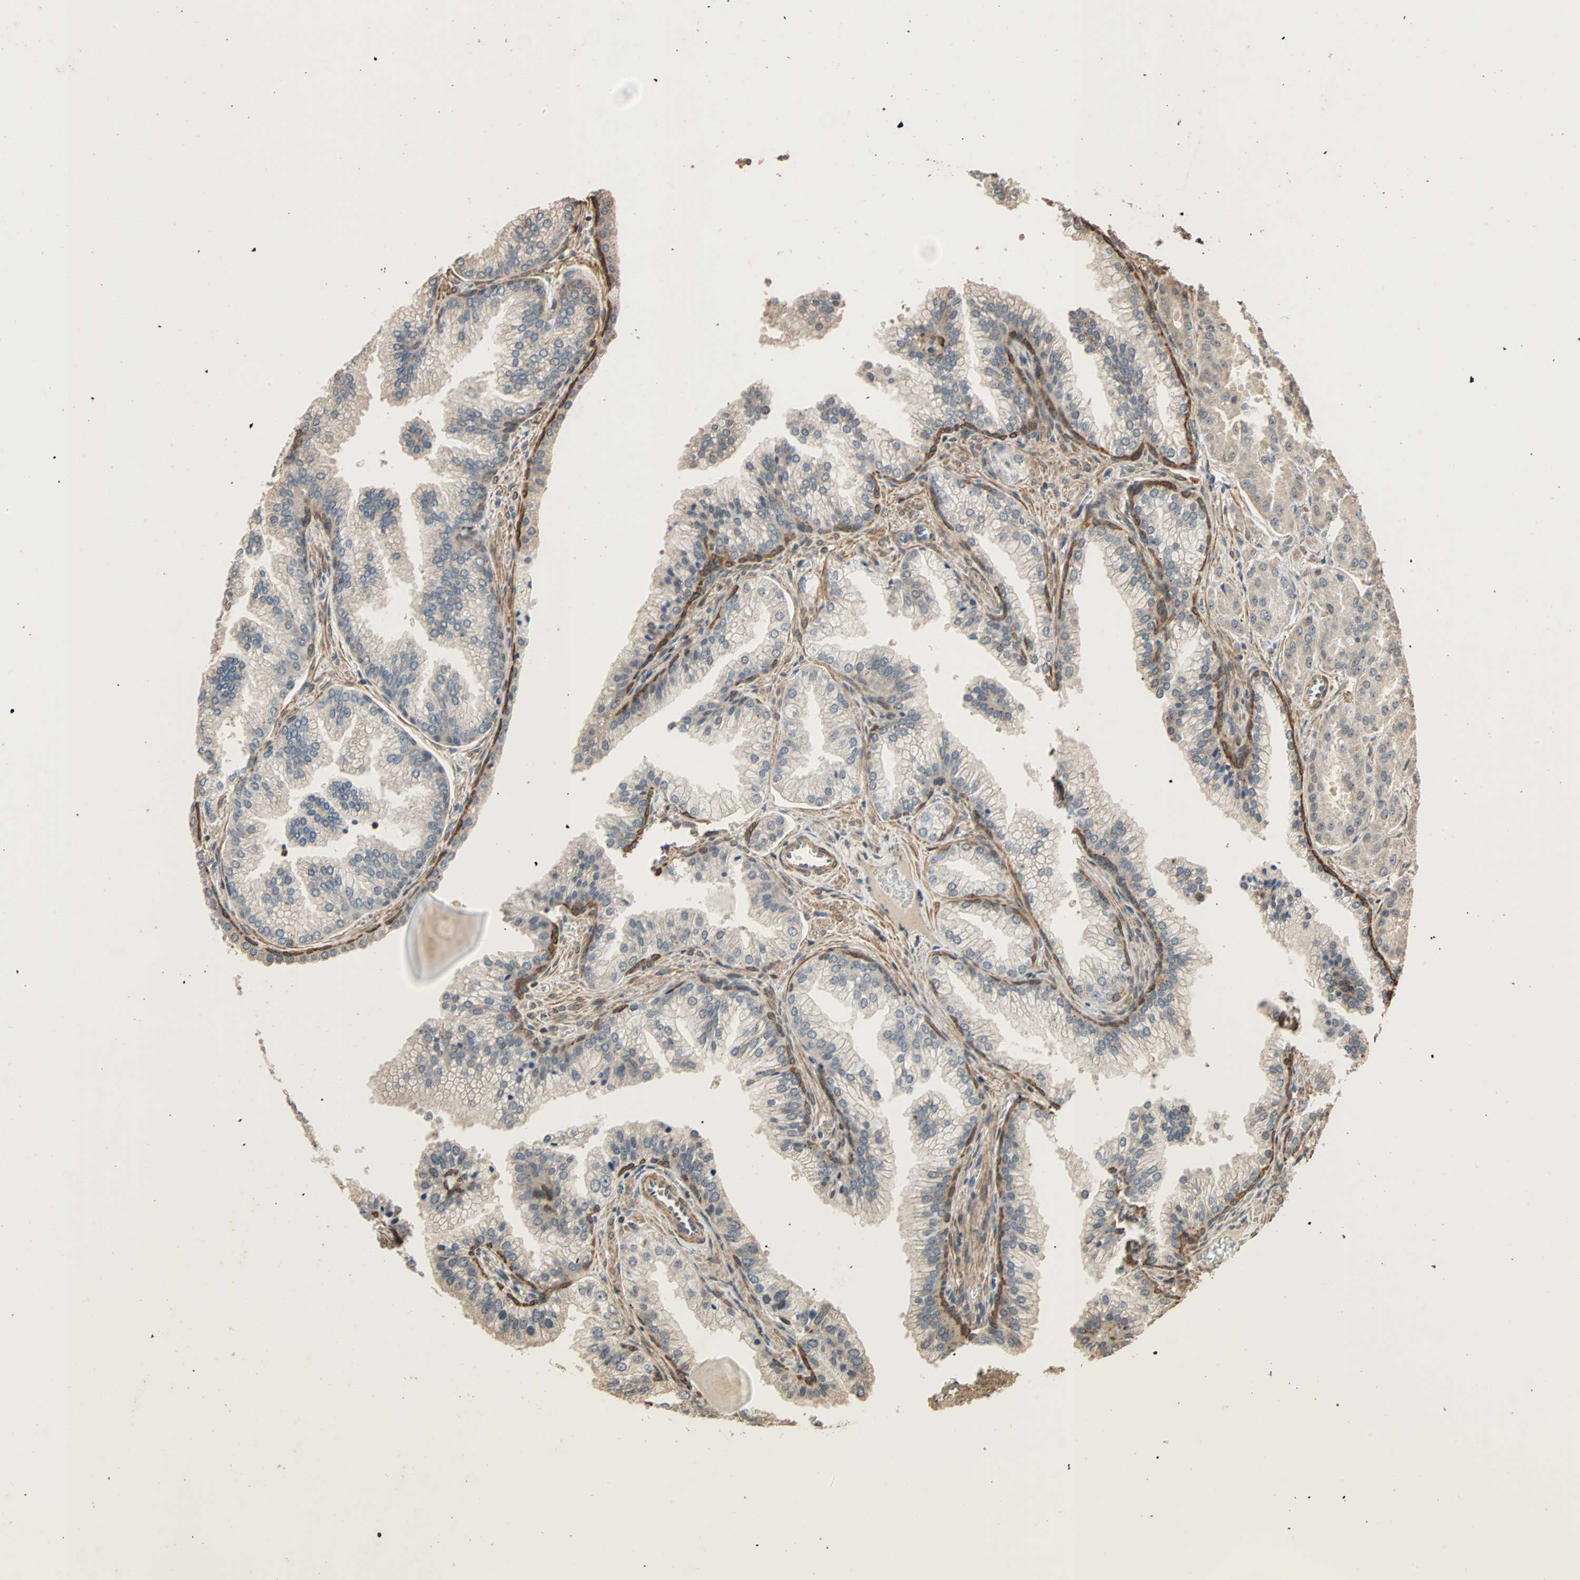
{"staining": {"intensity": "moderate", "quantity": ">75%", "location": "cytoplasmic/membranous,nuclear"}, "tissue": "prostate cancer", "cell_type": "Tumor cells", "image_type": "cancer", "snomed": [{"axis": "morphology", "description": "Adenocarcinoma, Low grade"}, {"axis": "topography", "description": "Prostate"}], "caption": "Adenocarcinoma (low-grade) (prostate) was stained to show a protein in brown. There is medium levels of moderate cytoplasmic/membranous and nuclear positivity in about >75% of tumor cells. The staining was performed using DAB to visualize the protein expression in brown, while the nuclei were stained in blue with hematoxylin (Magnification: 20x).", "gene": "CDC5L", "patient": {"sex": "male", "age": 59}}